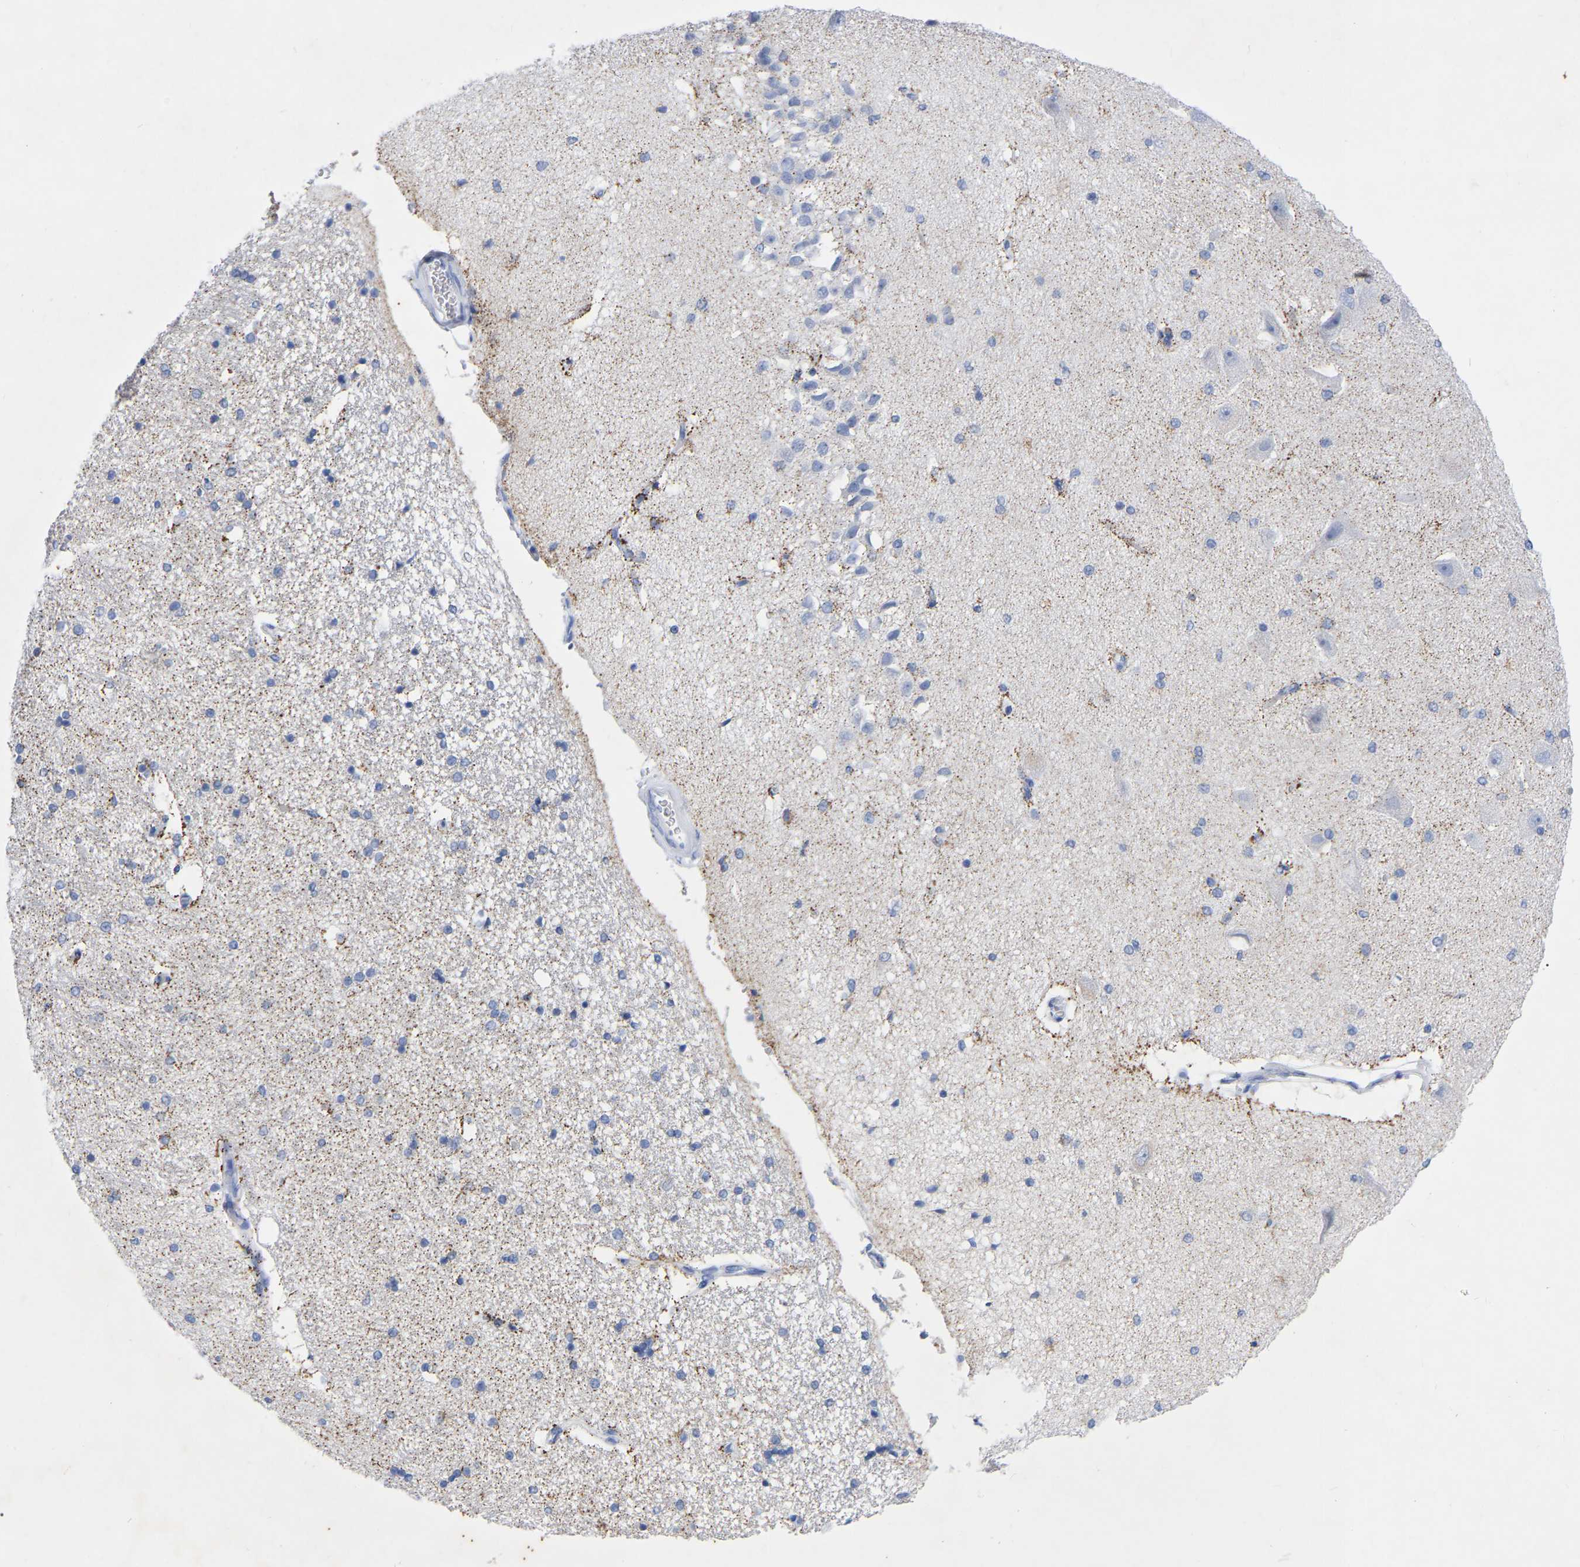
{"staining": {"intensity": "negative", "quantity": "none", "location": "none"}, "tissue": "hippocampus", "cell_type": "Glial cells", "image_type": "normal", "snomed": [{"axis": "morphology", "description": "Normal tissue, NOS"}, {"axis": "topography", "description": "Hippocampus"}], "caption": "The image demonstrates no significant staining in glial cells of hippocampus. (DAB (3,3'-diaminobenzidine) immunohistochemistry (IHC) with hematoxylin counter stain).", "gene": "ZNF629", "patient": {"sex": "female", "age": 54}}